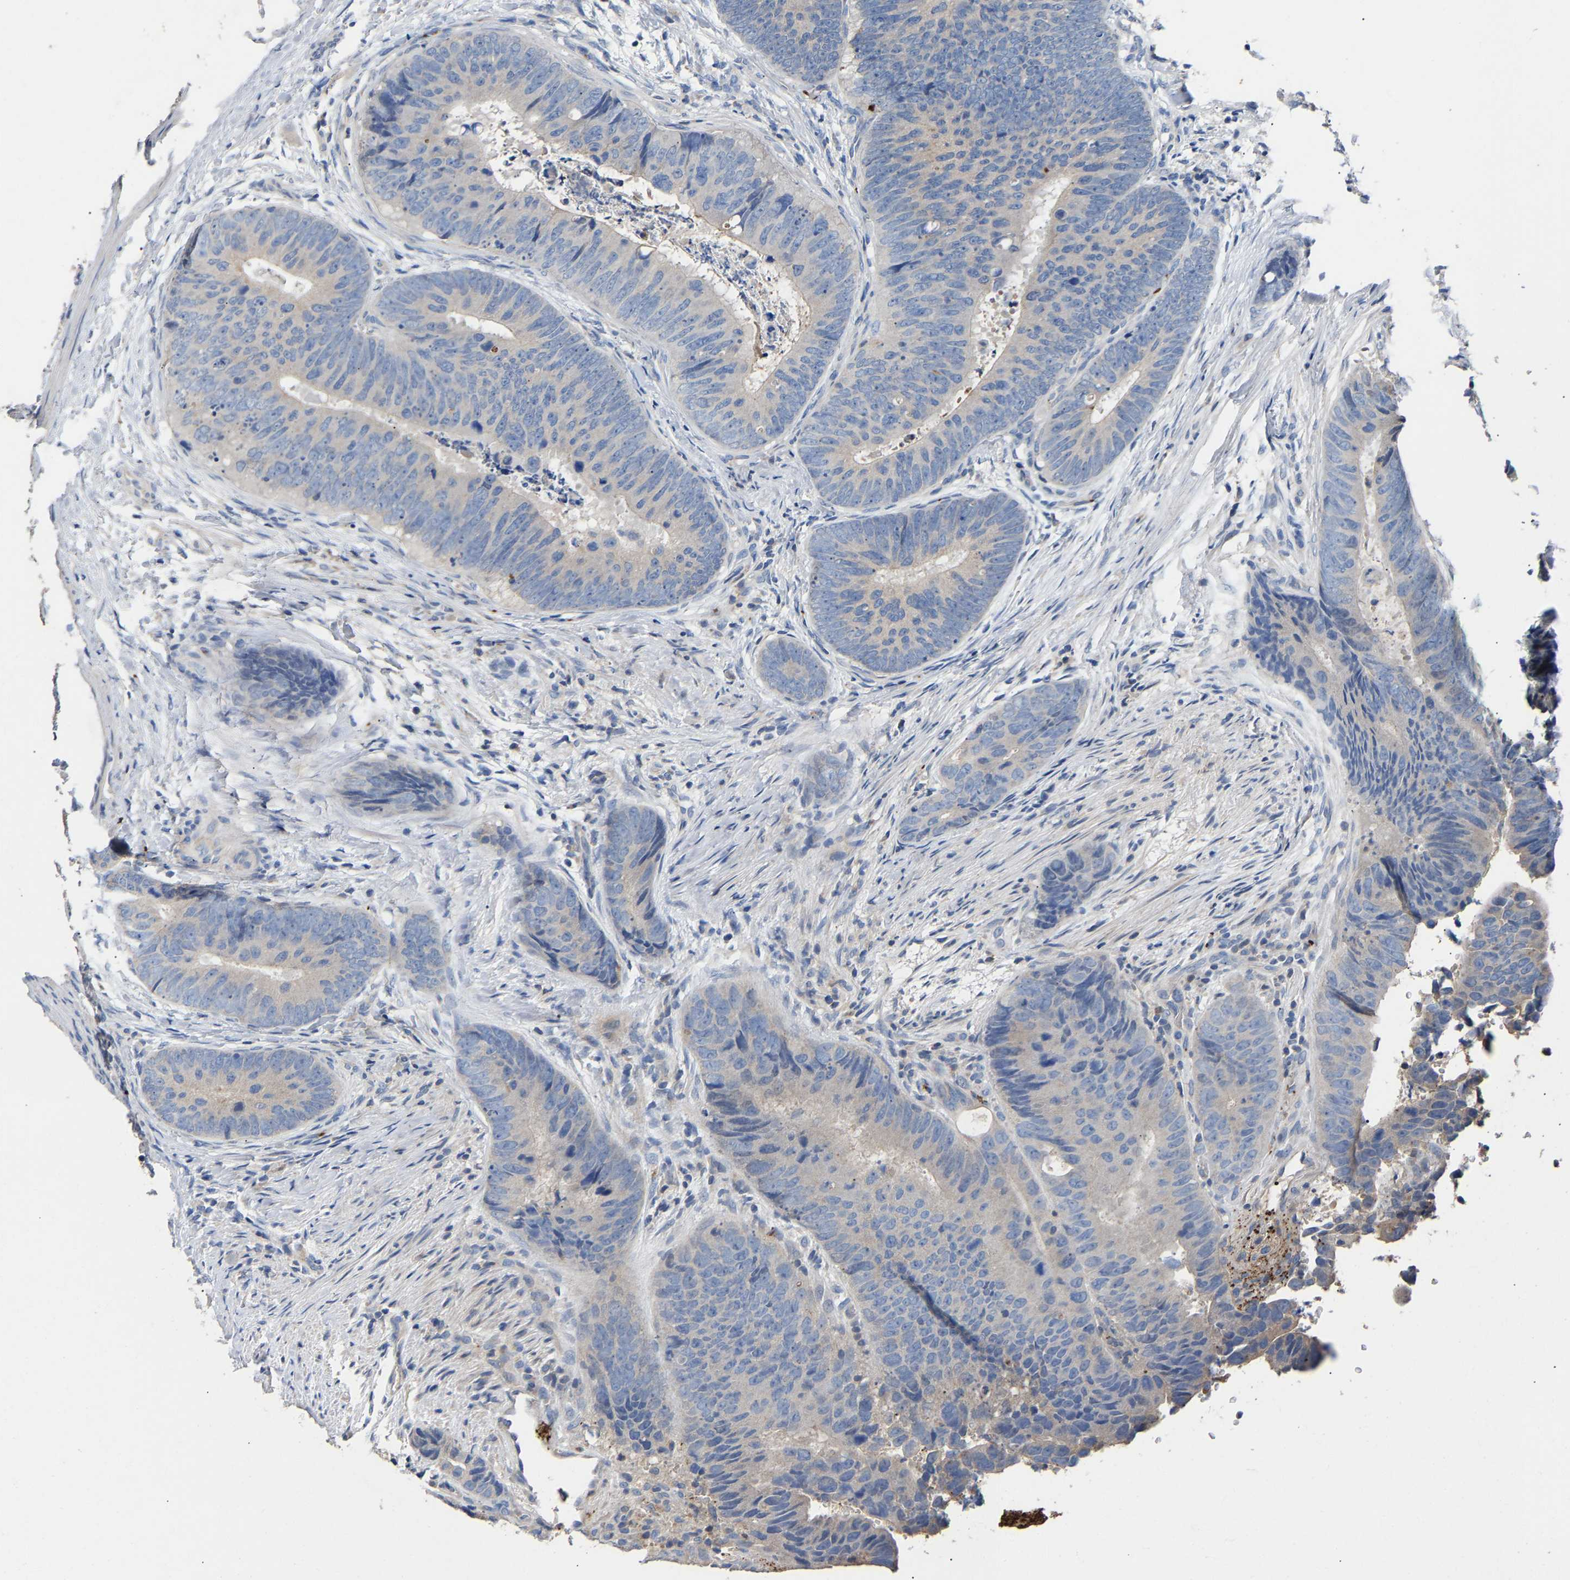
{"staining": {"intensity": "negative", "quantity": "none", "location": "none"}, "tissue": "colorectal cancer", "cell_type": "Tumor cells", "image_type": "cancer", "snomed": [{"axis": "morphology", "description": "Adenocarcinoma, NOS"}, {"axis": "topography", "description": "Colon"}], "caption": "IHC of colorectal cancer displays no expression in tumor cells.", "gene": "CCDC171", "patient": {"sex": "male", "age": 56}}